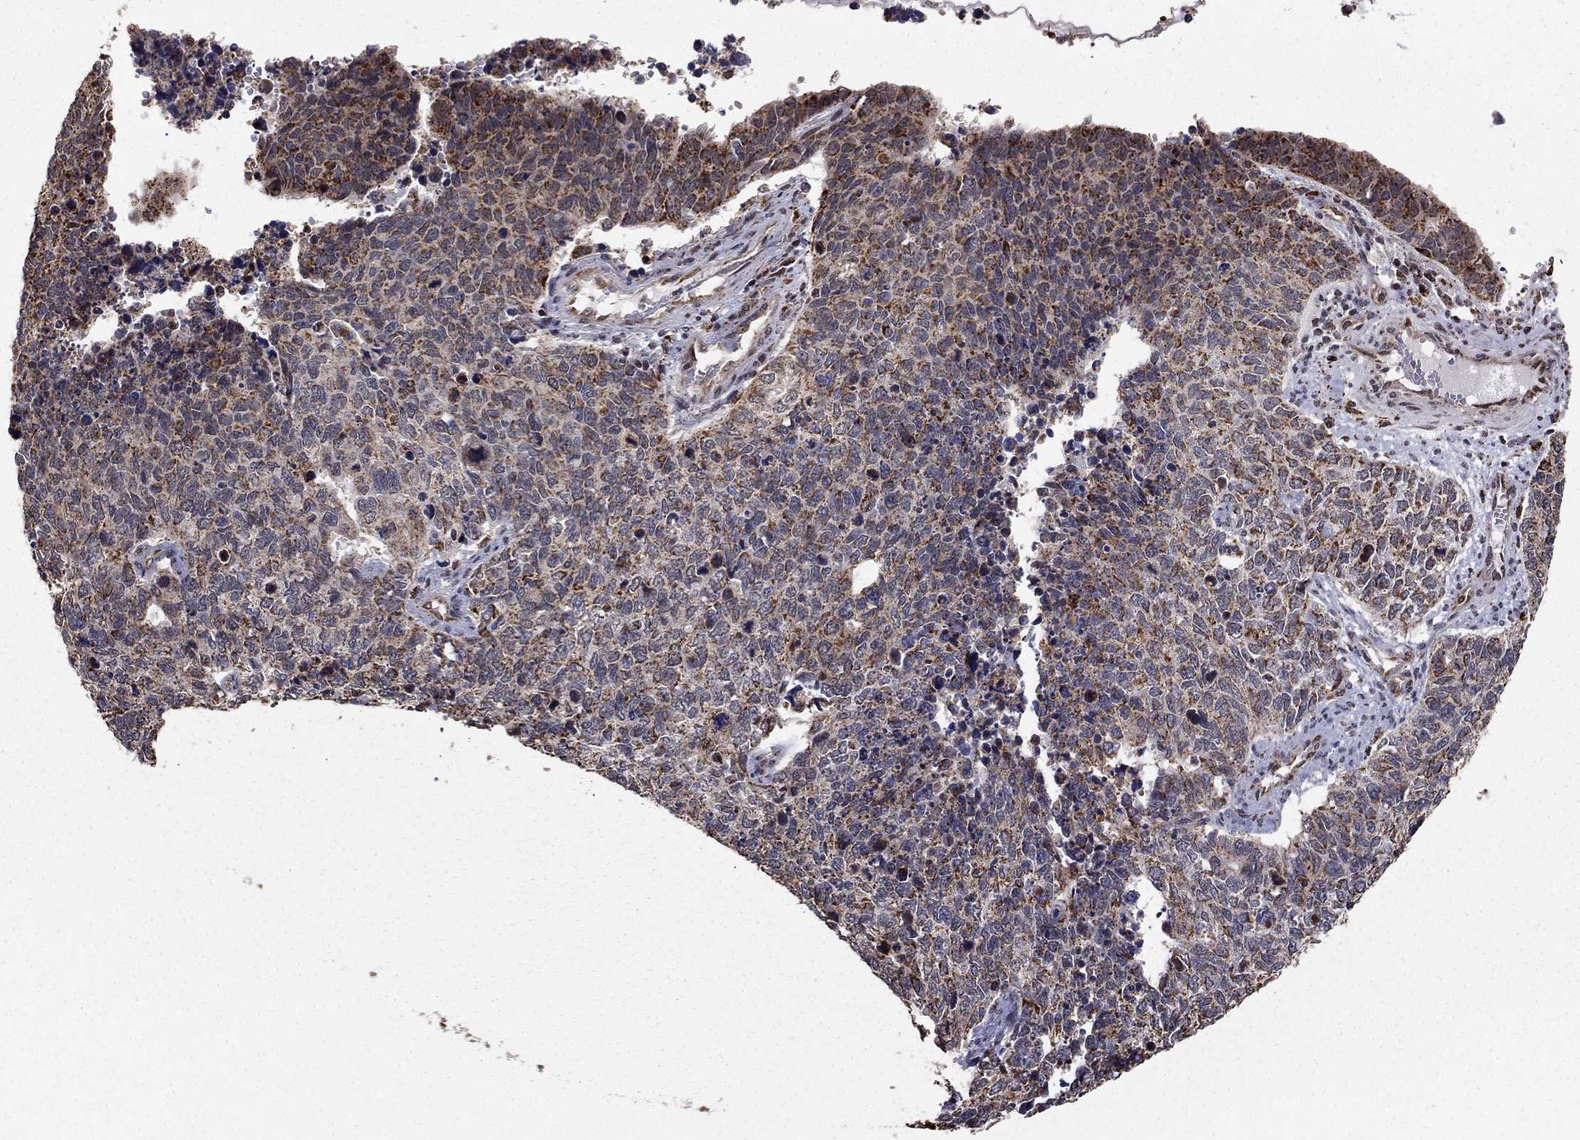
{"staining": {"intensity": "moderate", "quantity": "25%-75%", "location": "cytoplasmic/membranous"}, "tissue": "cervical cancer", "cell_type": "Tumor cells", "image_type": "cancer", "snomed": [{"axis": "morphology", "description": "Squamous cell carcinoma, NOS"}, {"axis": "topography", "description": "Cervix"}], "caption": "Immunohistochemistry (DAB) staining of human cervical cancer demonstrates moderate cytoplasmic/membranous protein expression in about 25%-75% of tumor cells.", "gene": "ACOT13", "patient": {"sex": "female", "age": 63}}